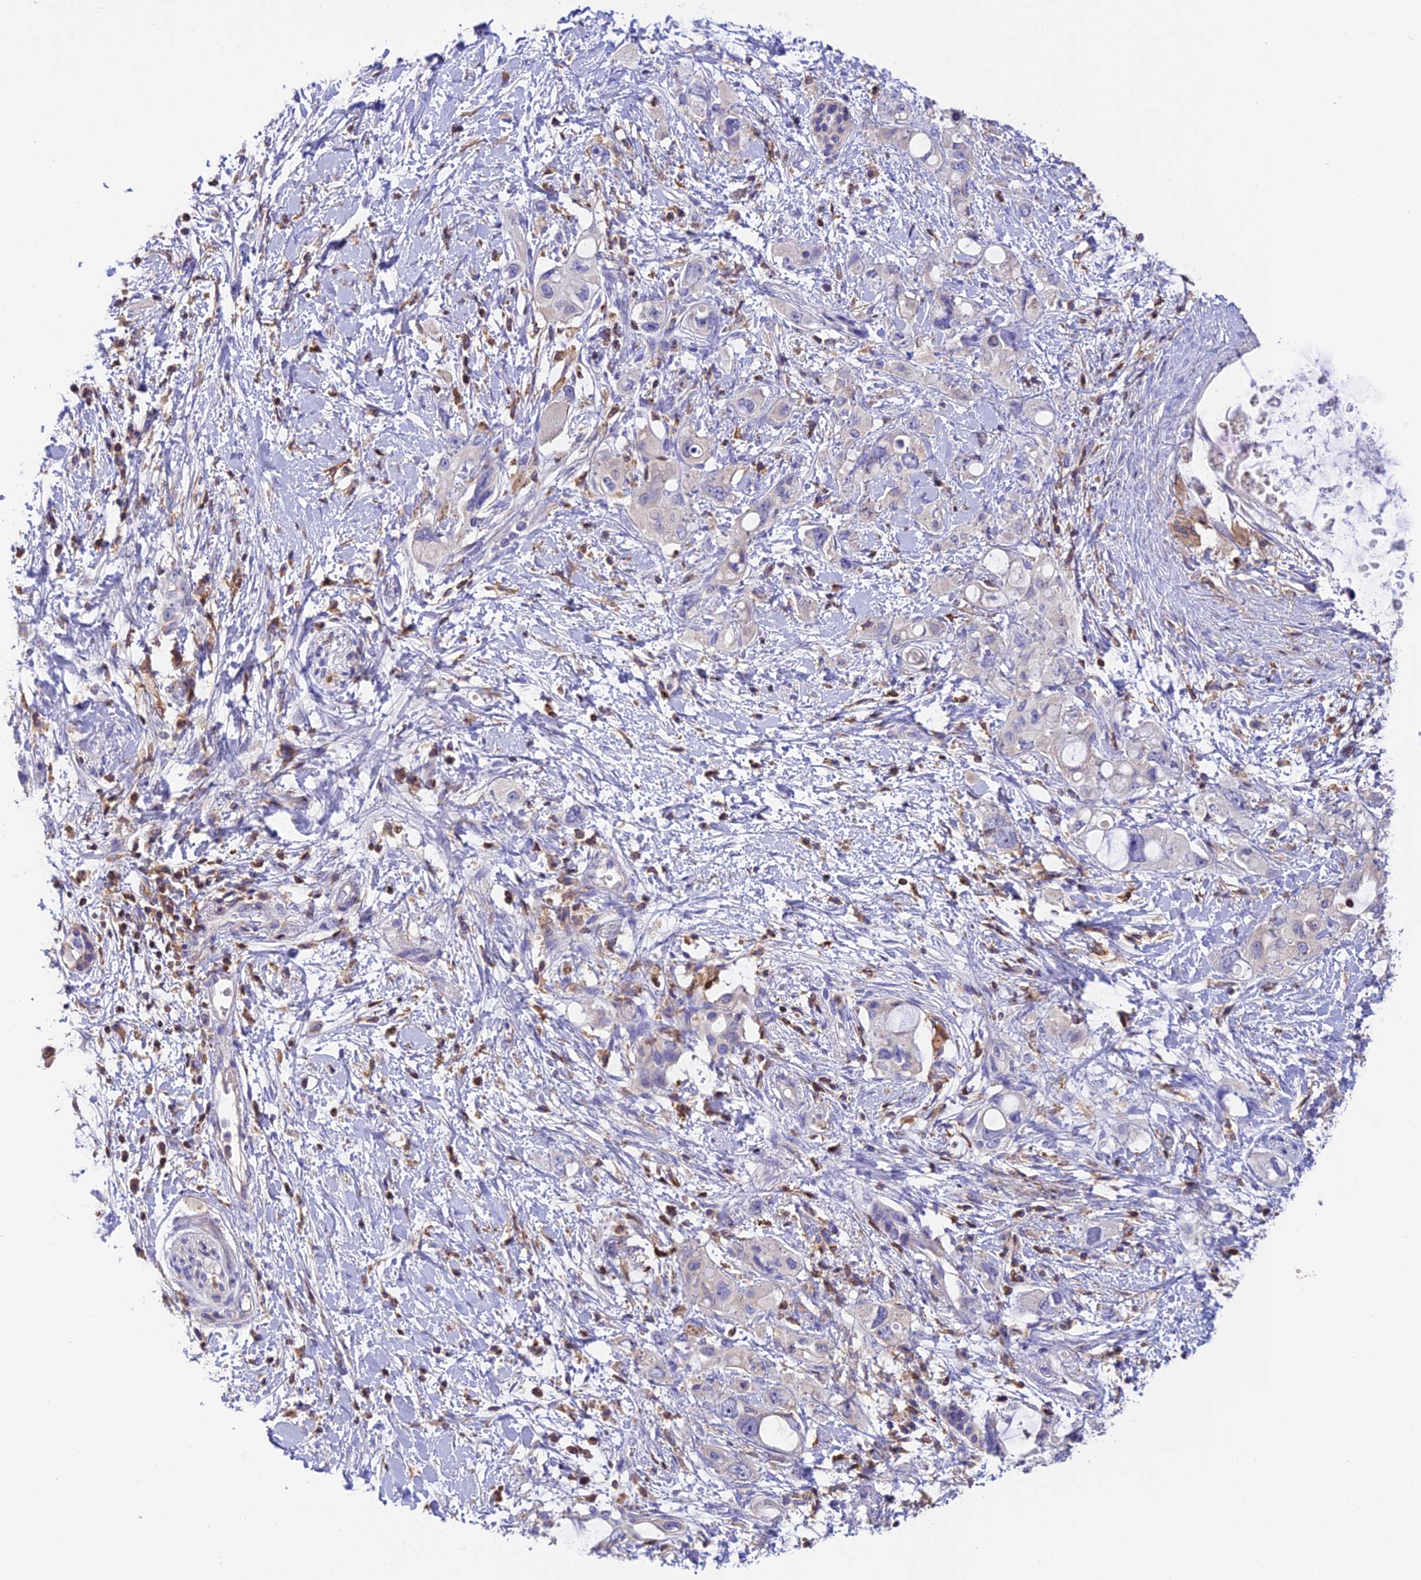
{"staining": {"intensity": "negative", "quantity": "none", "location": "none"}, "tissue": "pancreatic cancer", "cell_type": "Tumor cells", "image_type": "cancer", "snomed": [{"axis": "morphology", "description": "Adenocarcinoma, NOS"}, {"axis": "topography", "description": "Pancreas"}], "caption": "The micrograph demonstrates no staining of tumor cells in adenocarcinoma (pancreatic).", "gene": "LPXN", "patient": {"sex": "female", "age": 56}}